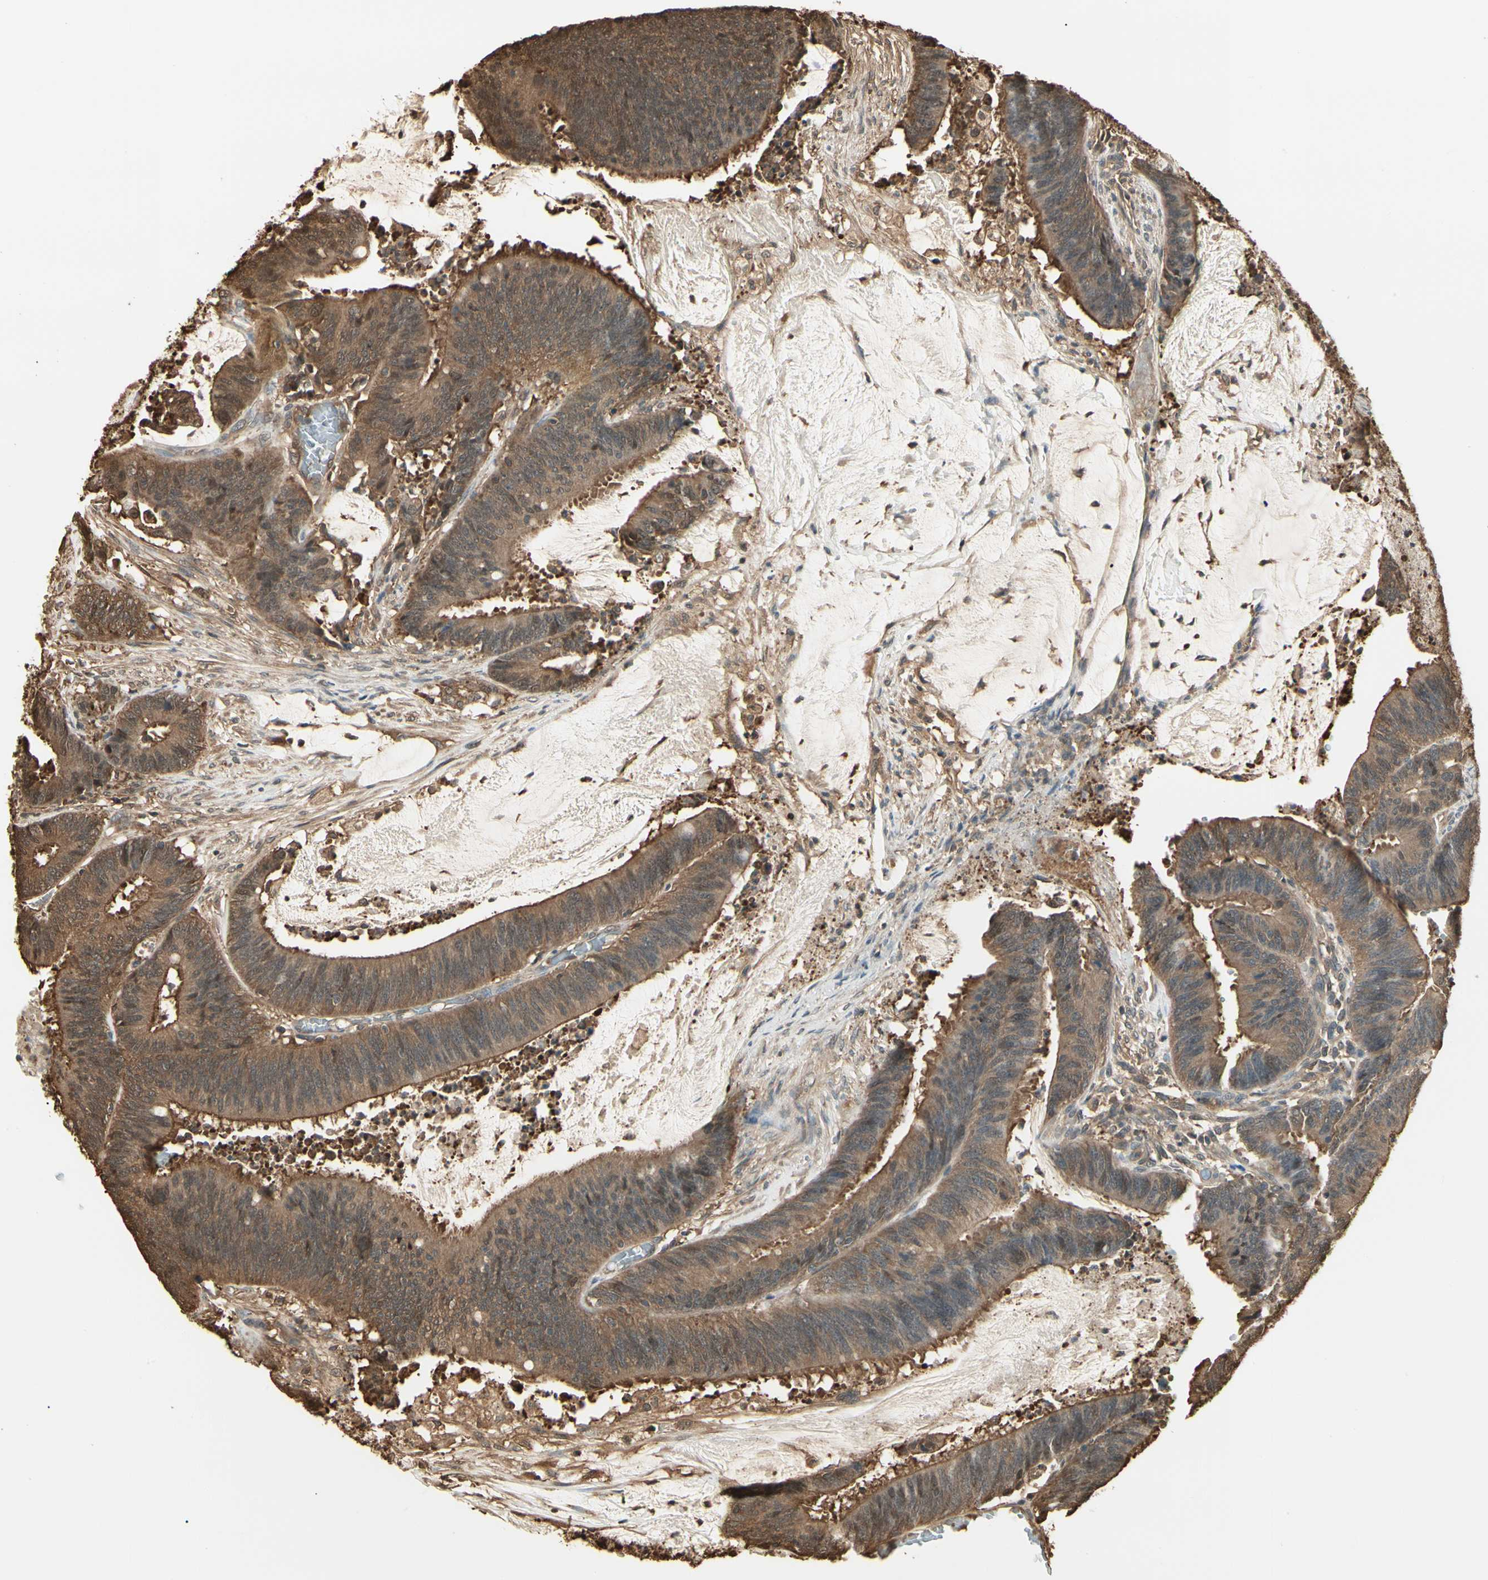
{"staining": {"intensity": "moderate", "quantity": ">75%", "location": "cytoplasmic/membranous"}, "tissue": "colorectal cancer", "cell_type": "Tumor cells", "image_type": "cancer", "snomed": [{"axis": "morphology", "description": "Adenocarcinoma, NOS"}, {"axis": "topography", "description": "Rectum"}], "caption": "Colorectal adenocarcinoma stained for a protein (brown) demonstrates moderate cytoplasmic/membranous positive staining in approximately >75% of tumor cells.", "gene": "YWHAE", "patient": {"sex": "female", "age": 66}}